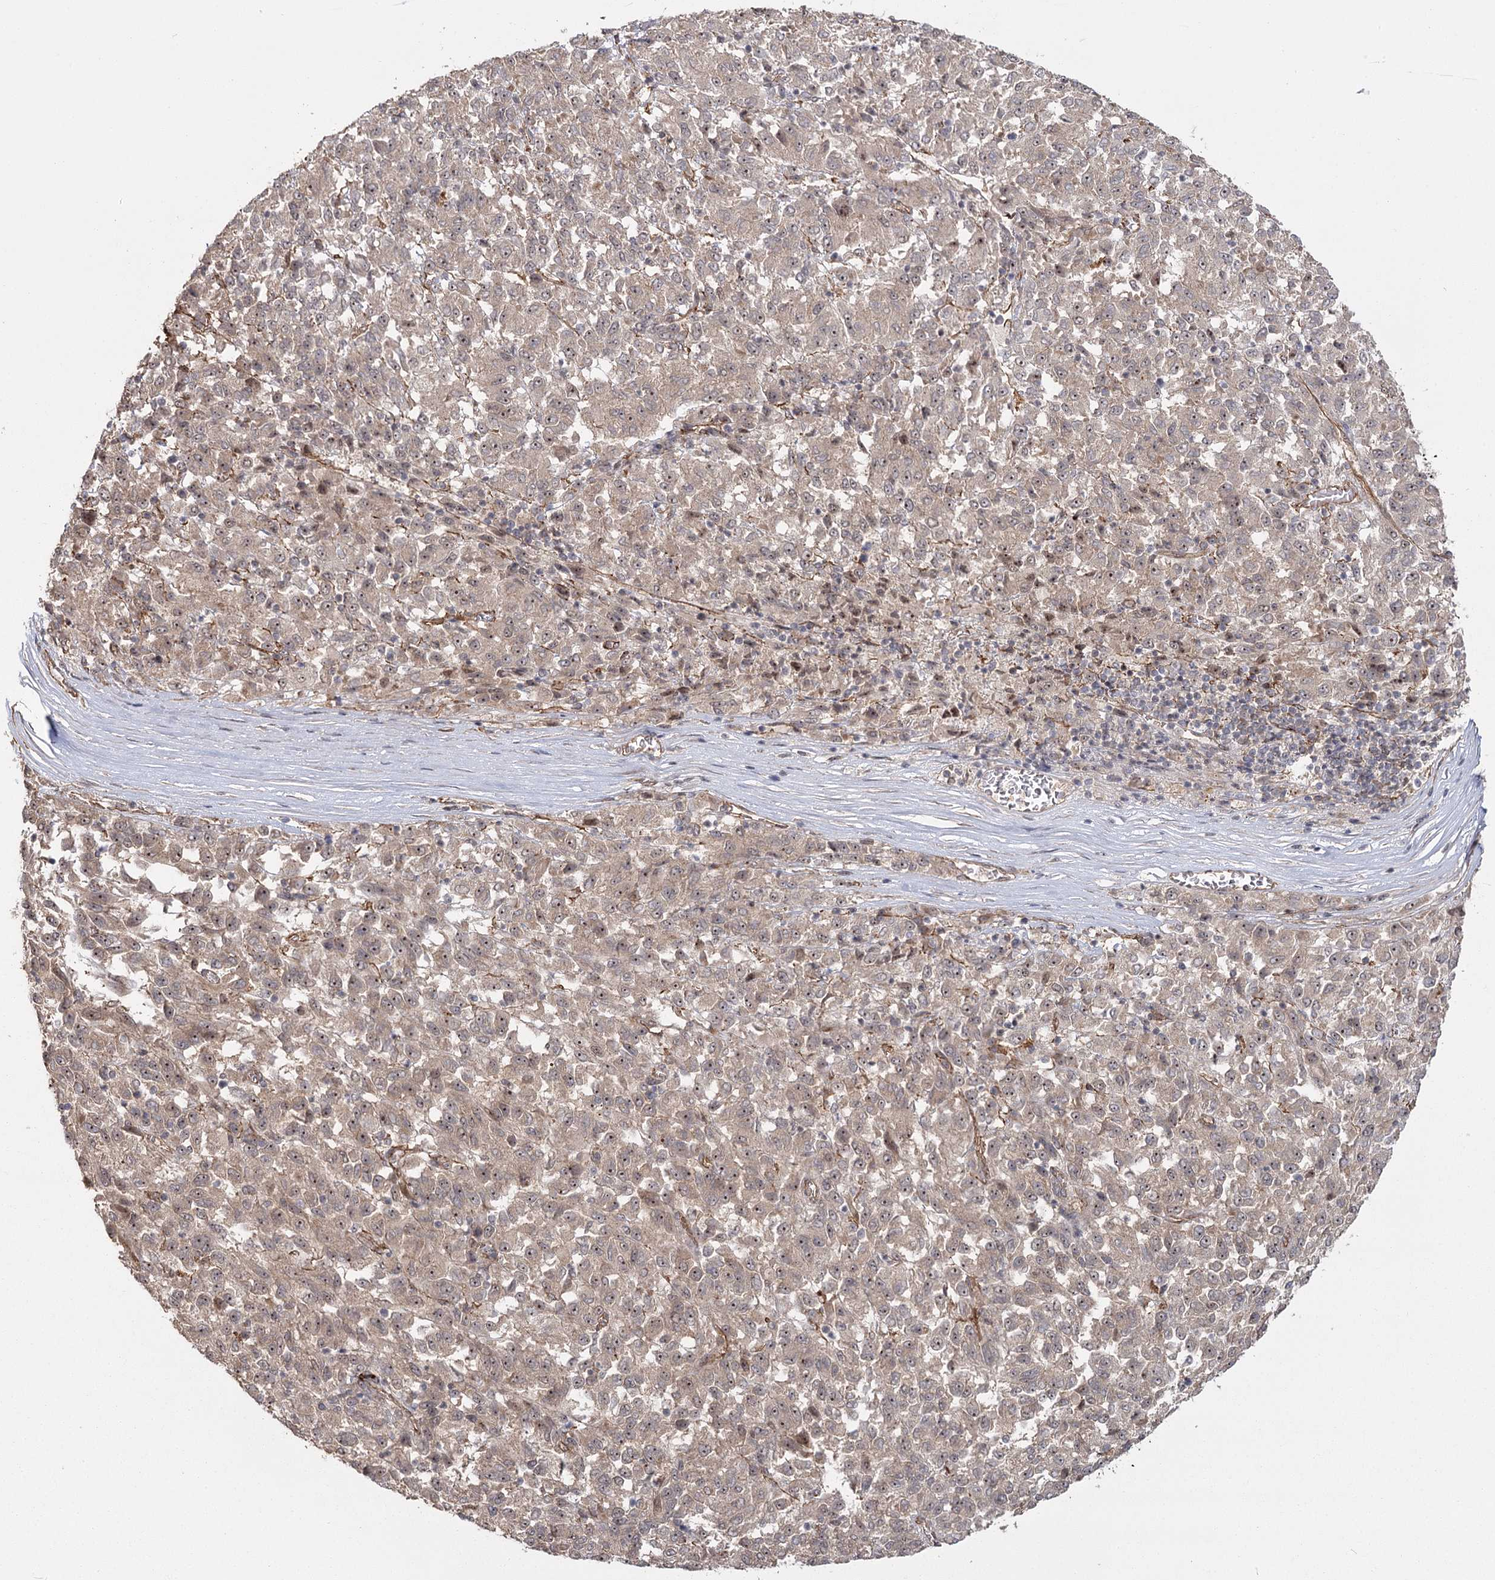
{"staining": {"intensity": "weak", "quantity": "<25%", "location": "cytoplasmic/membranous,nuclear"}, "tissue": "melanoma", "cell_type": "Tumor cells", "image_type": "cancer", "snomed": [{"axis": "morphology", "description": "Malignant melanoma, Metastatic site"}, {"axis": "topography", "description": "Lung"}], "caption": "High magnification brightfield microscopy of malignant melanoma (metastatic site) stained with DAB (3,3'-diaminobenzidine) (brown) and counterstained with hematoxylin (blue): tumor cells show no significant staining.", "gene": "RPP14", "patient": {"sex": "male", "age": 64}}